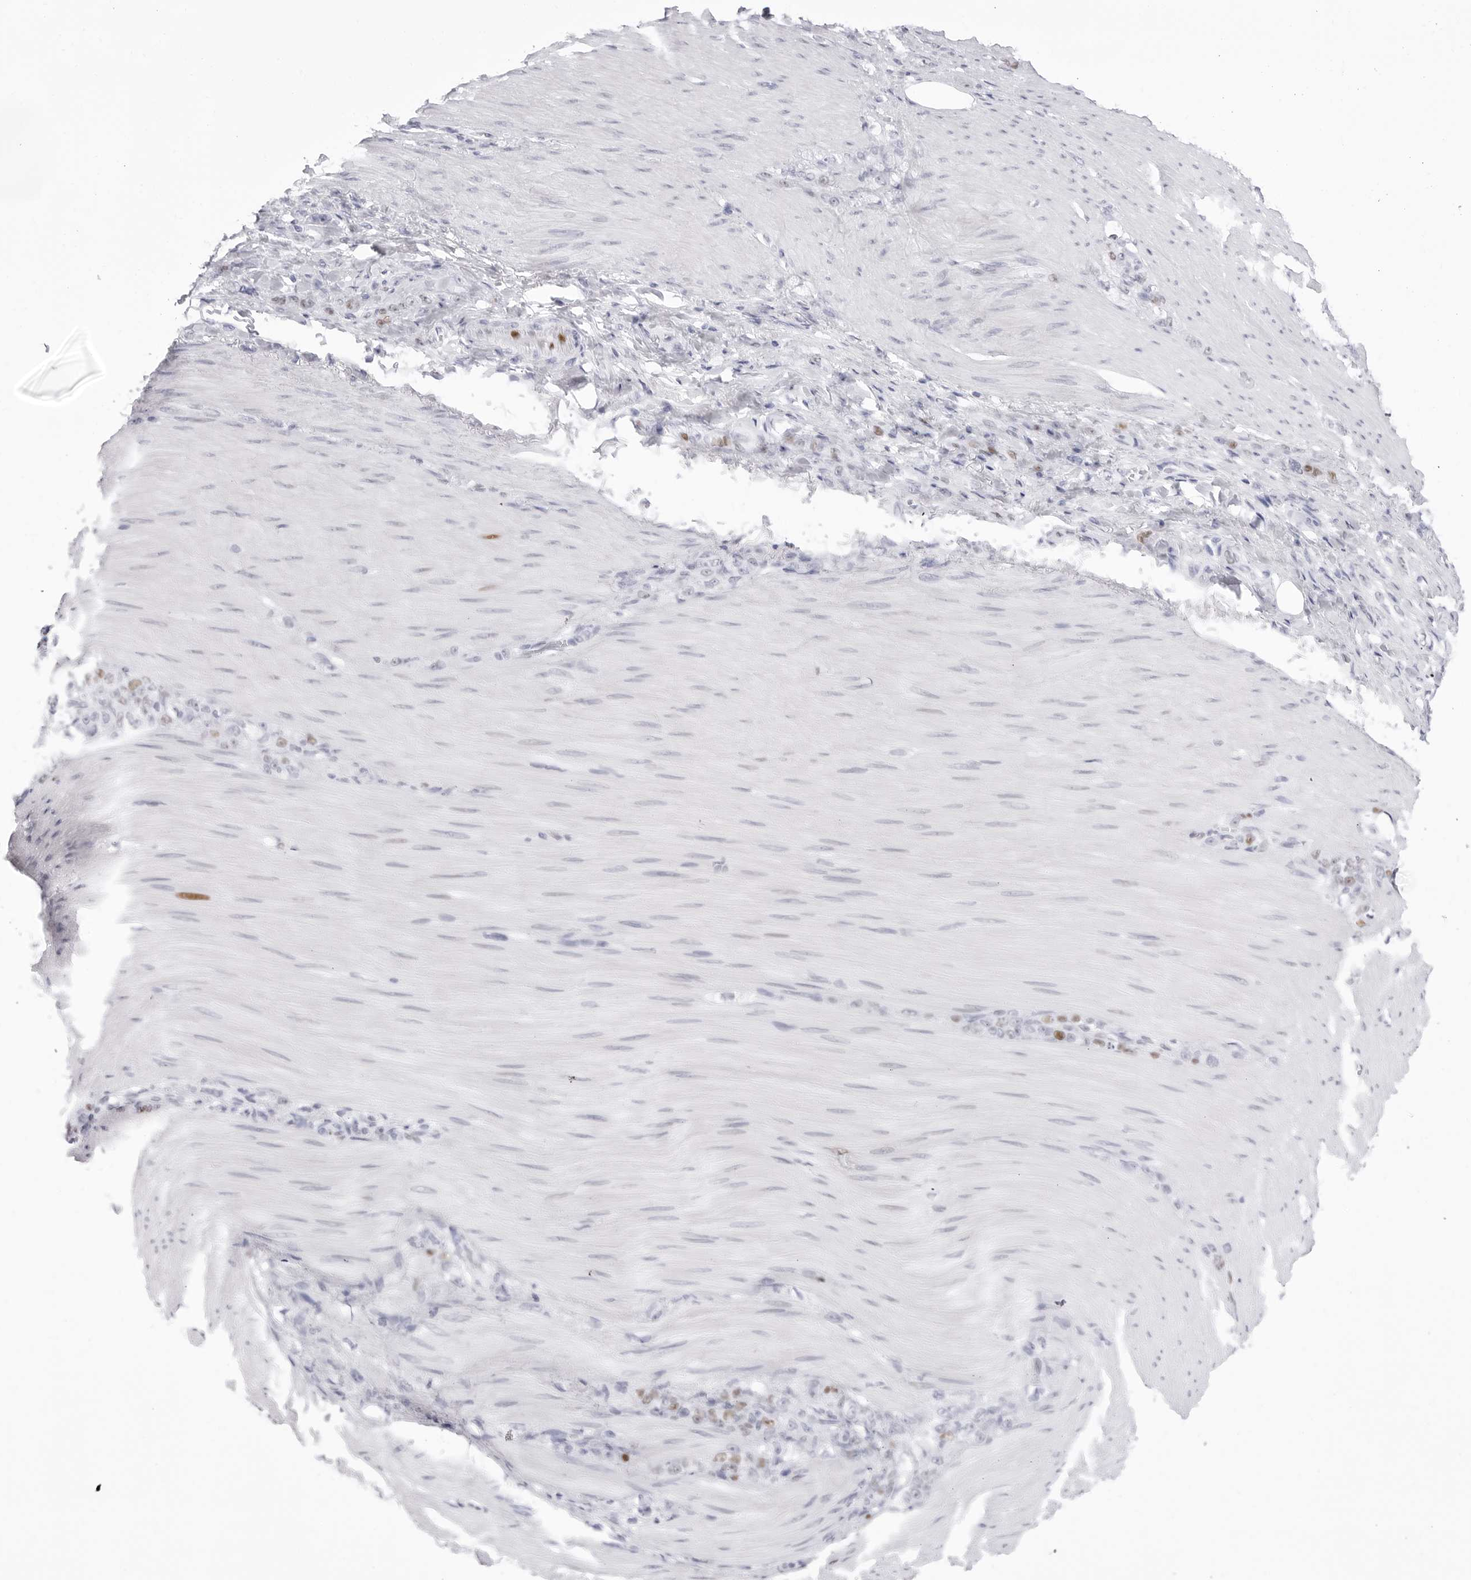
{"staining": {"intensity": "moderate", "quantity": "<25%", "location": "nuclear"}, "tissue": "stomach cancer", "cell_type": "Tumor cells", "image_type": "cancer", "snomed": [{"axis": "morphology", "description": "Normal tissue, NOS"}, {"axis": "morphology", "description": "Adenocarcinoma, NOS"}, {"axis": "topography", "description": "Stomach"}], "caption": "Human stomach adenocarcinoma stained with a protein marker shows moderate staining in tumor cells.", "gene": "NASP", "patient": {"sex": "male", "age": 82}}